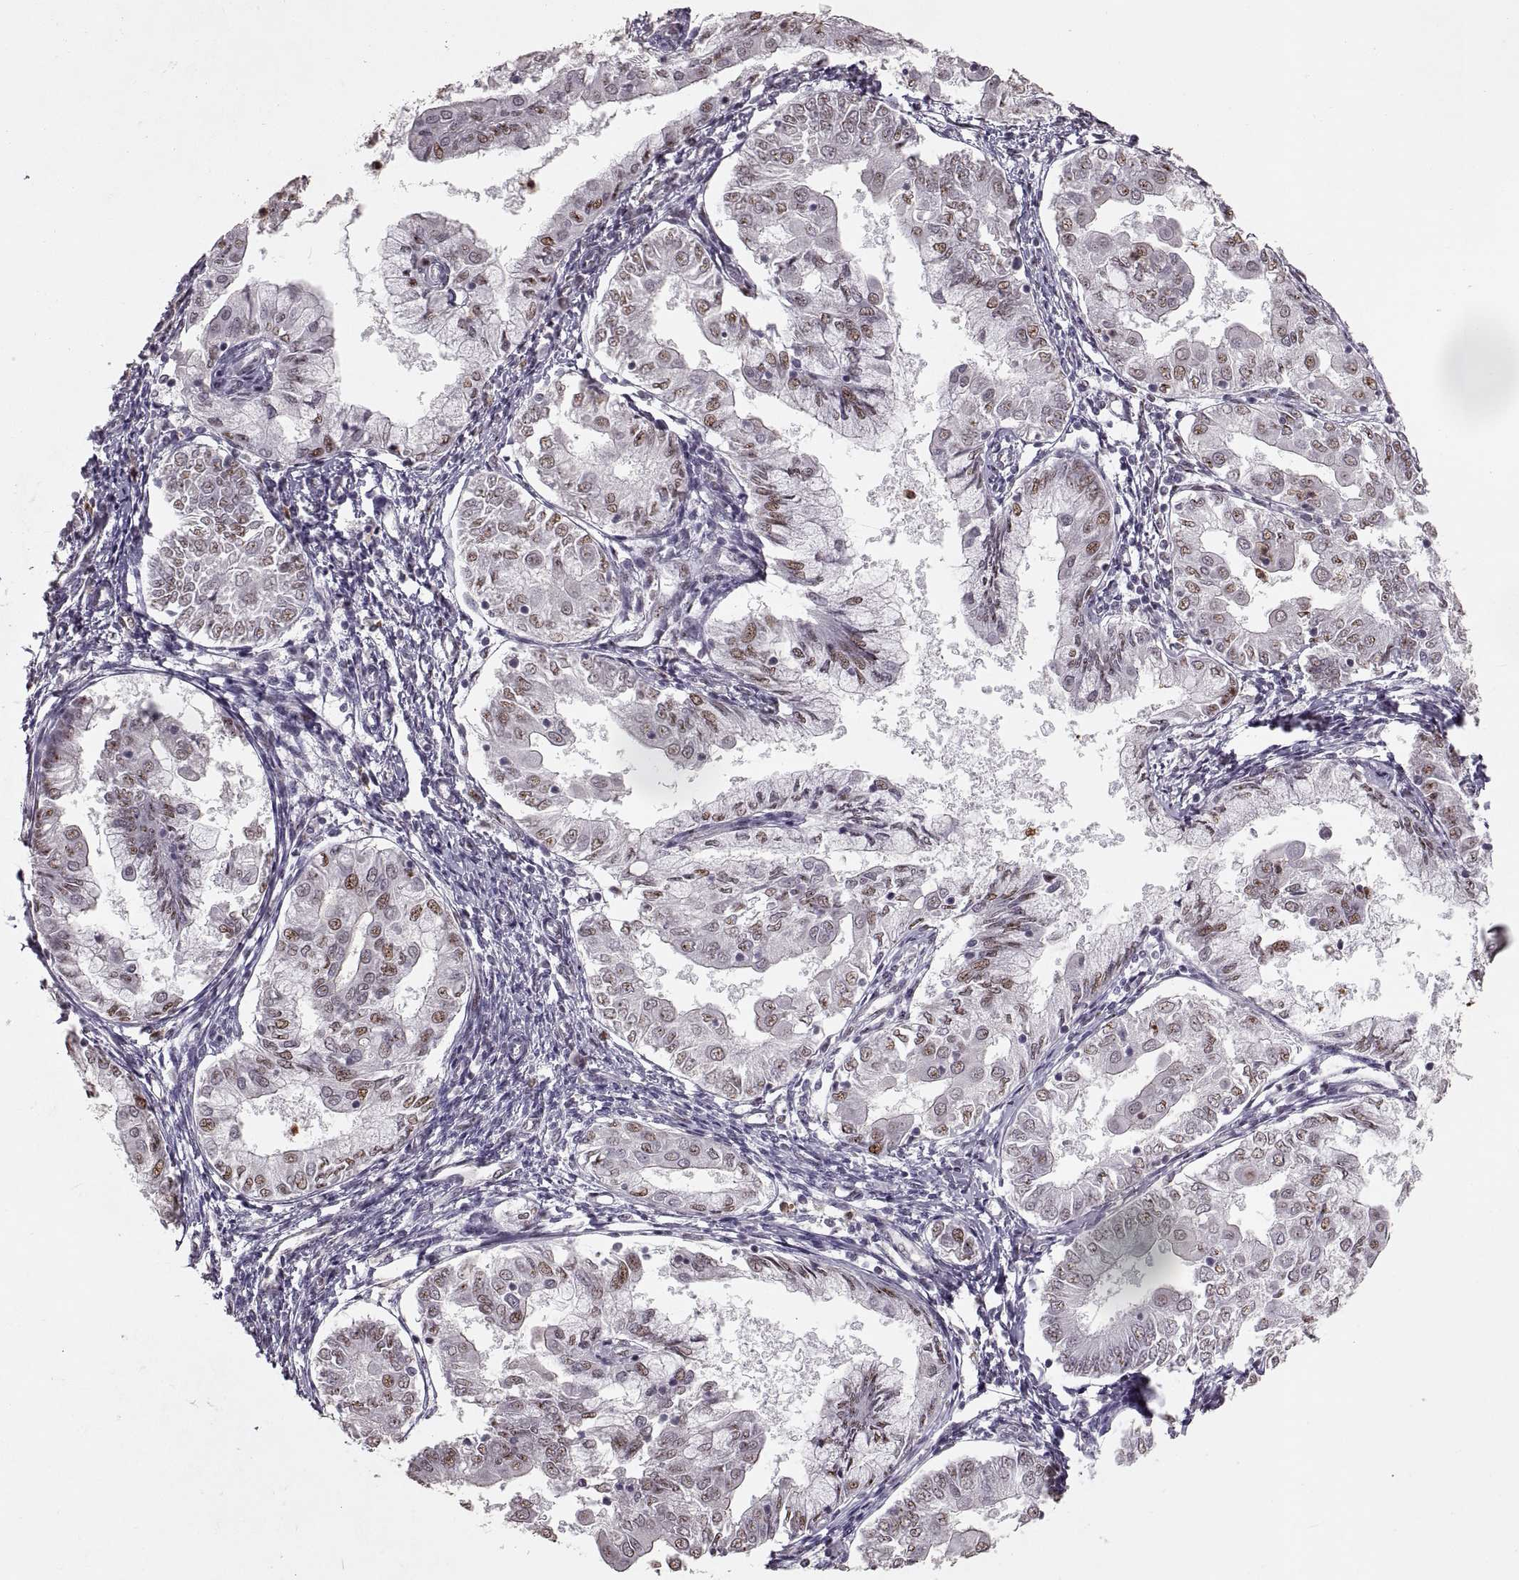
{"staining": {"intensity": "moderate", "quantity": "25%-75%", "location": "nuclear"}, "tissue": "endometrial cancer", "cell_type": "Tumor cells", "image_type": "cancer", "snomed": [{"axis": "morphology", "description": "Adenocarcinoma, NOS"}, {"axis": "topography", "description": "Endometrium"}], "caption": "Tumor cells reveal moderate nuclear expression in about 25%-75% of cells in endometrial cancer (adenocarcinoma).", "gene": "PALS1", "patient": {"sex": "female", "age": 68}}